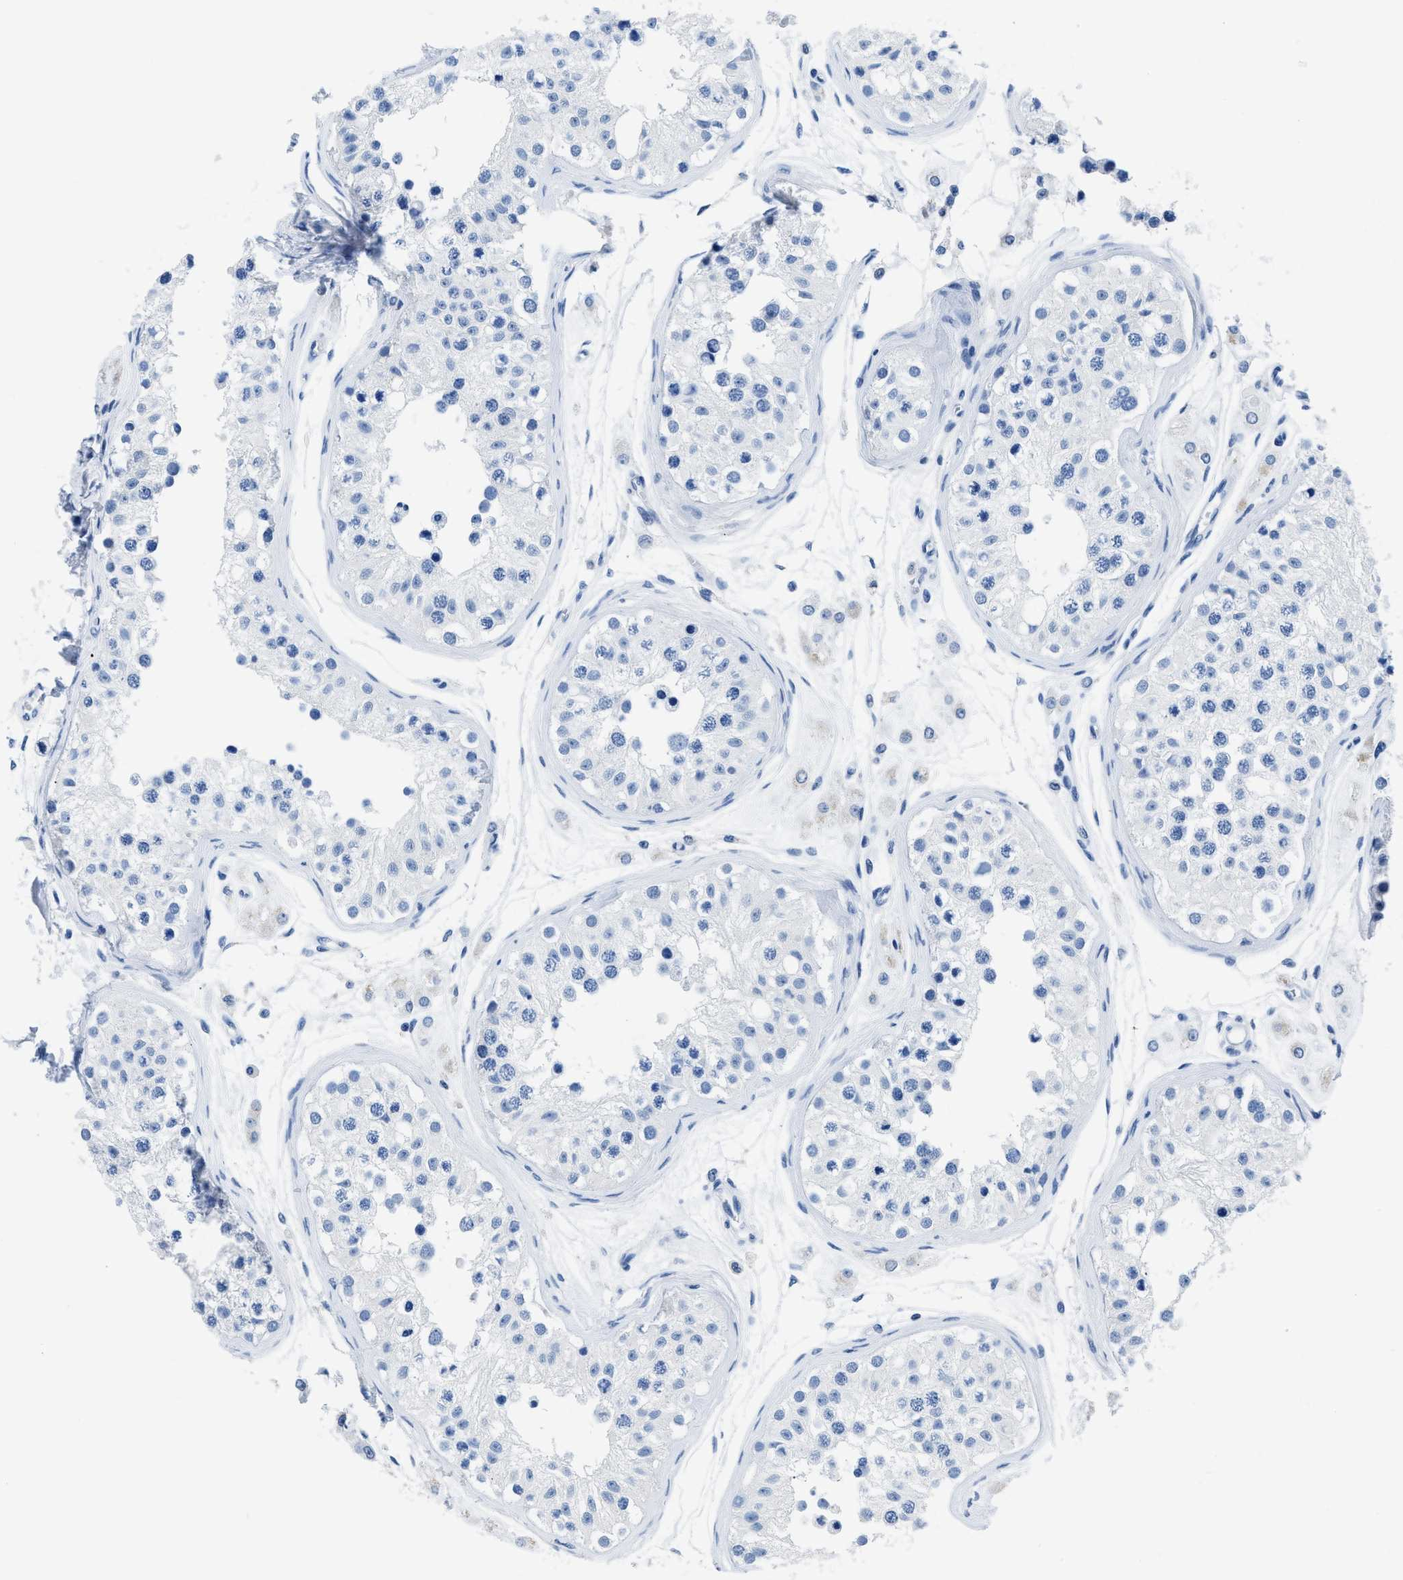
{"staining": {"intensity": "negative", "quantity": "none", "location": "none"}, "tissue": "testis", "cell_type": "Cells in seminiferous ducts", "image_type": "normal", "snomed": [{"axis": "morphology", "description": "Normal tissue, NOS"}, {"axis": "morphology", "description": "Adenocarcinoma, metastatic, NOS"}, {"axis": "topography", "description": "Testis"}], "caption": "Immunohistochemical staining of benign human testis reveals no significant staining in cells in seminiferous ducts. Brightfield microscopy of immunohistochemistry stained with DAB (brown) and hematoxylin (blue), captured at high magnification.", "gene": "NFATC2", "patient": {"sex": "male", "age": 26}}